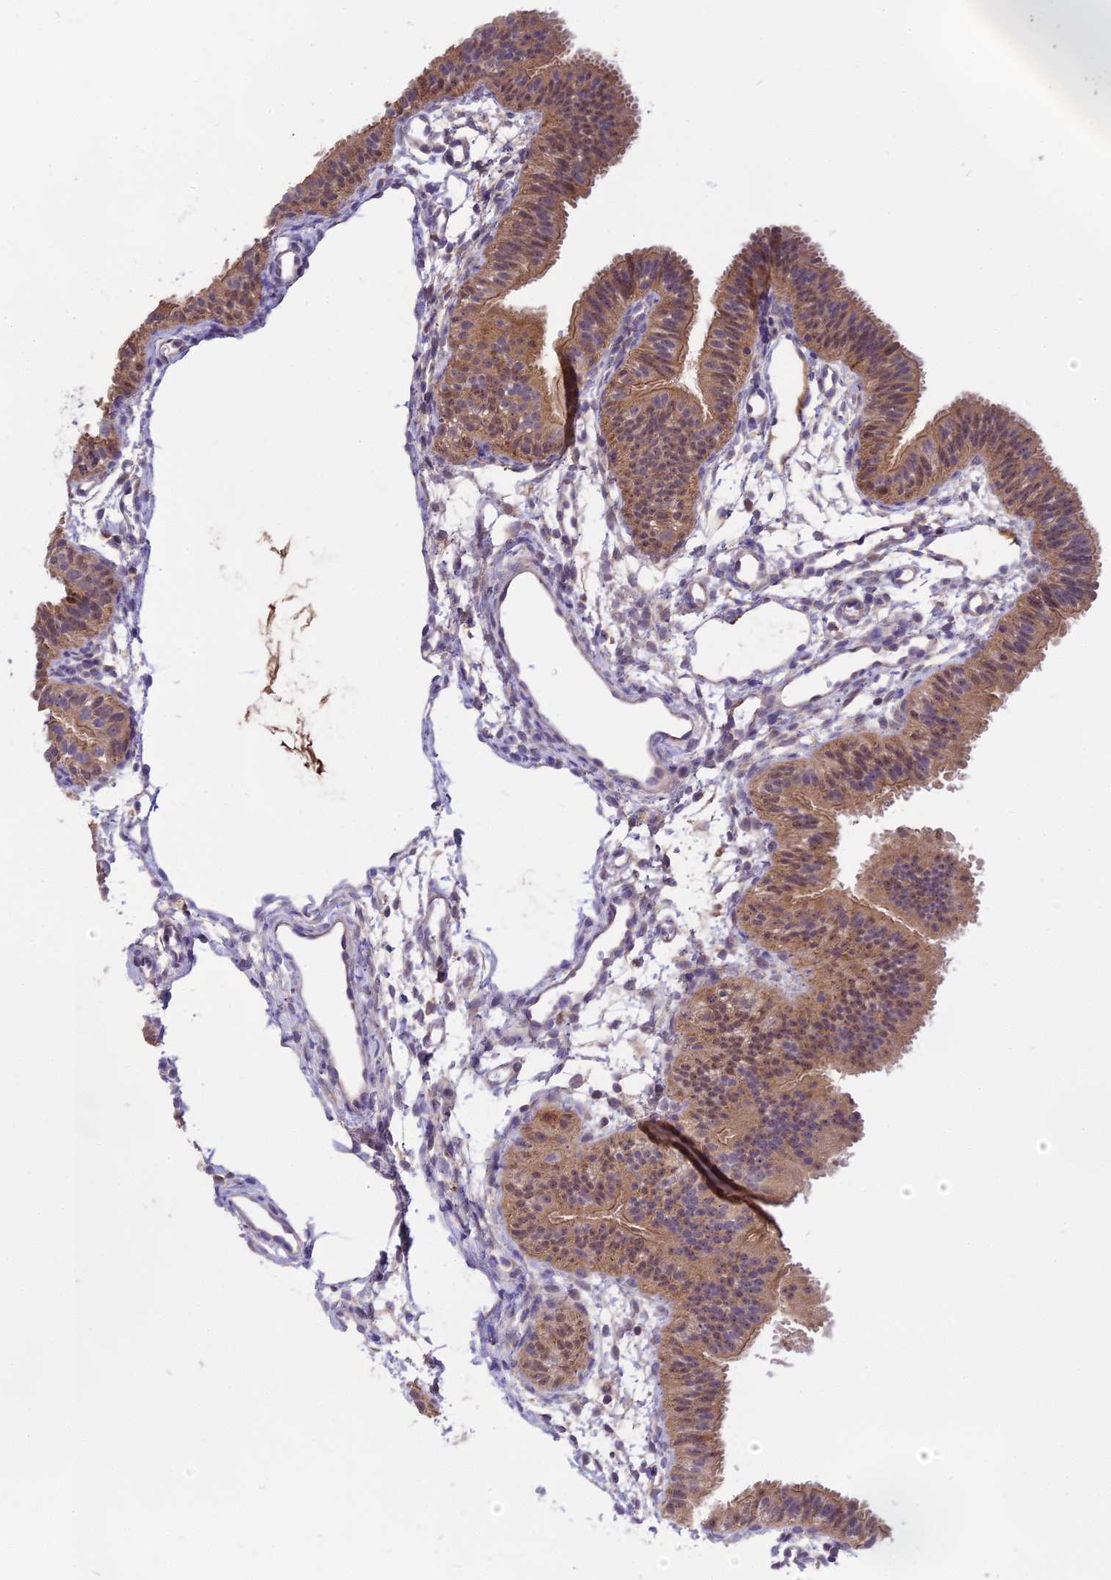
{"staining": {"intensity": "moderate", "quantity": "25%-75%", "location": "cytoplasmic/membranous,nuclear"}, "tissue": "fallopian tube", "cell_type": "Glandular cells", "image_type": "normal", "snomed": [{"axis": "morphology", "description": "Normal tissue, NOS"}, {"axis": "topography", "description": "Fallopian tube"}], "caption": "High-power microscopy captured an immunohistochemistry (IHC) image of benign fallopian tube, revealing moderate cytoplasmic/membranous,nuclear expression in about 25%-75% of glandular cells.", "gene": "NUDT8", "patient": {"sex": "female", "age": 35}}